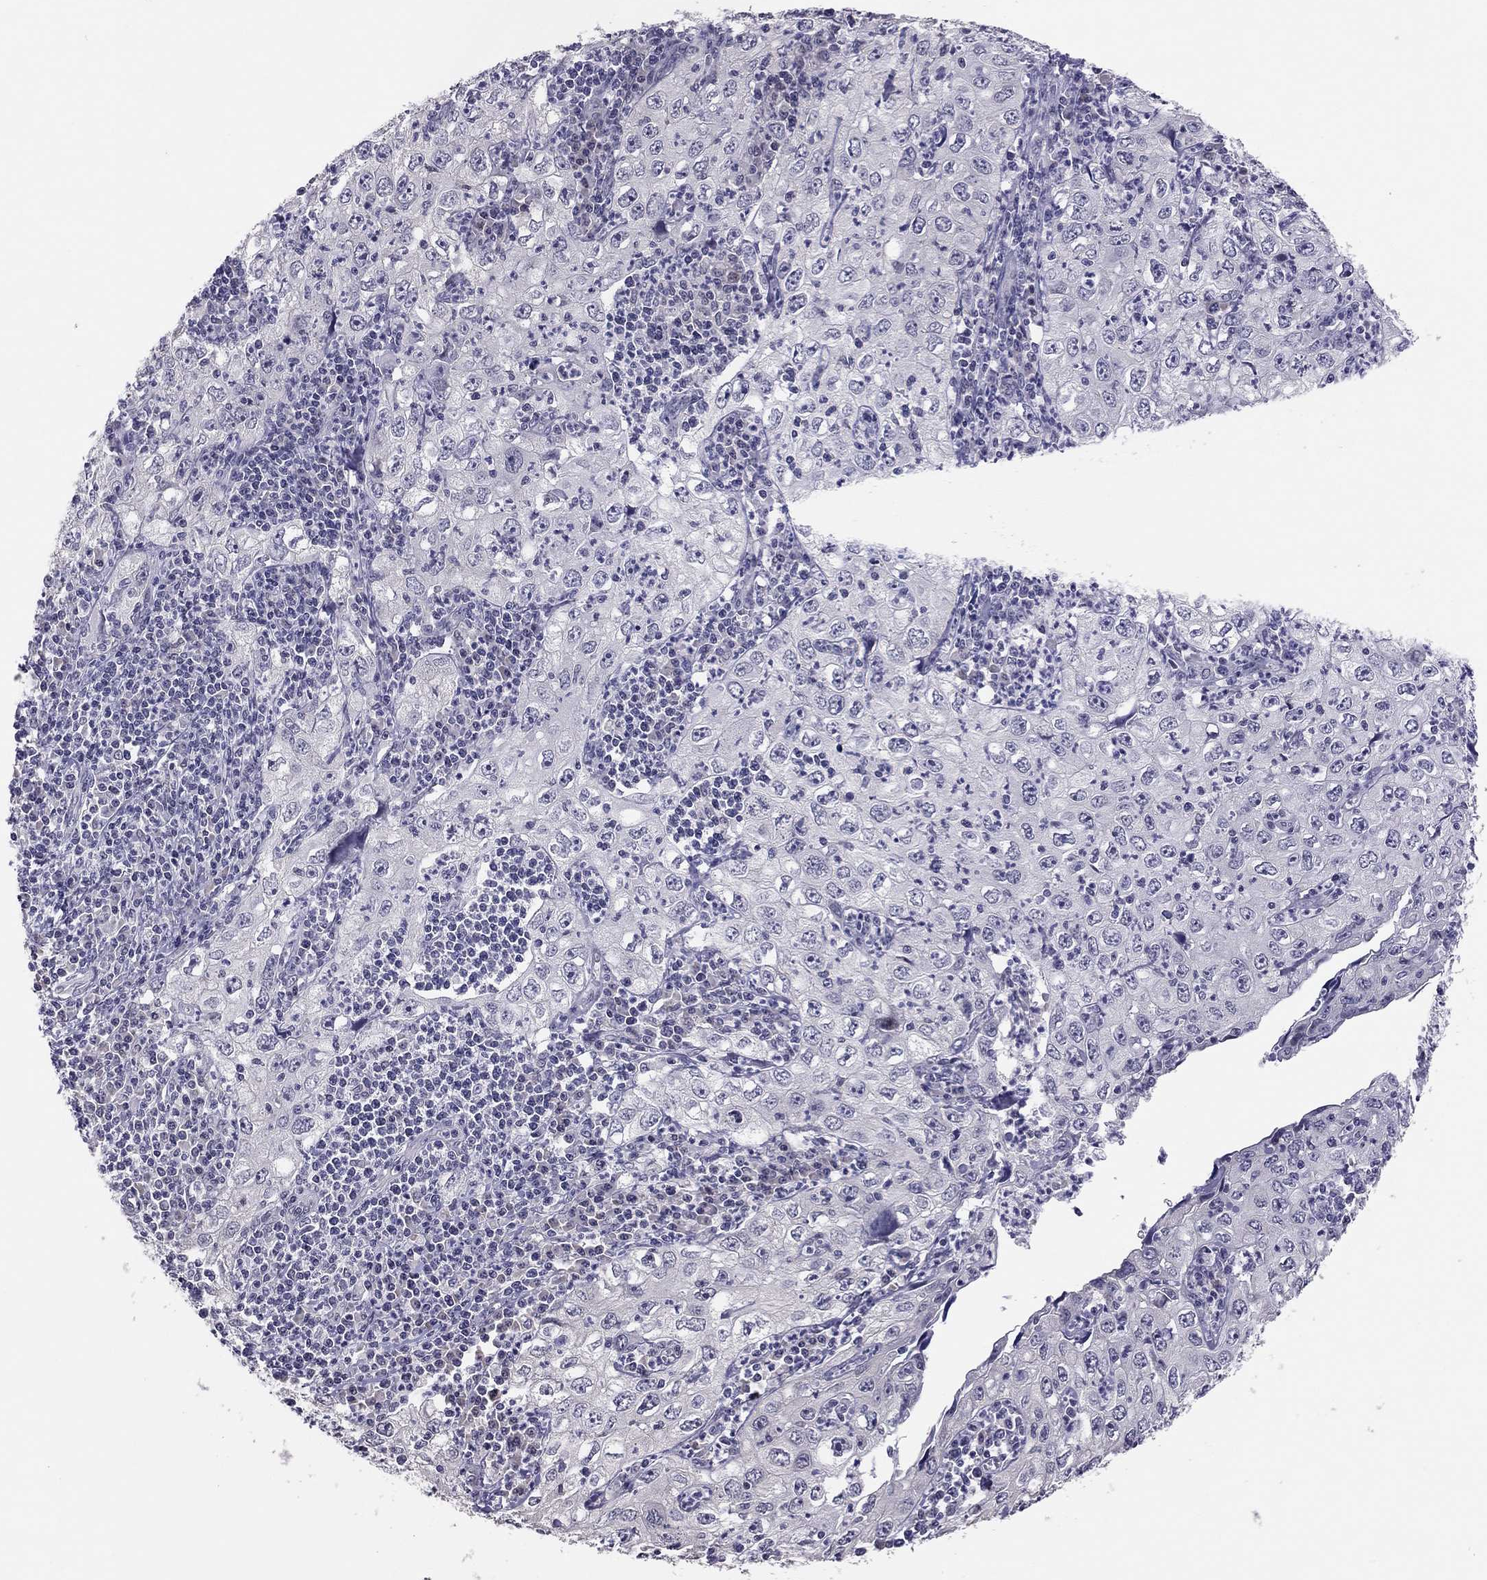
{"staining": {"intensity": "negative", "quantity": "none", "location": "none"}, "tissue": "cervical cancer", "cell_type": "Tumor cells", "image_type": "cancer", "snomed": [{"axis": "morphology", "description": "Squamous cell carcinoma, NOS"}, {"axis": "topography", "description": "Cervix"}], "caption": "Immunohistochemistry of human squamous cell carcinoma (cervical) displays no expression in tumor cells. The staining is performed using DAB brown chromogen with nuclei counter-stained in using hematoxylin.", "gene": "HSF2BP", "patient": {"sex": "female", "age": 24}}